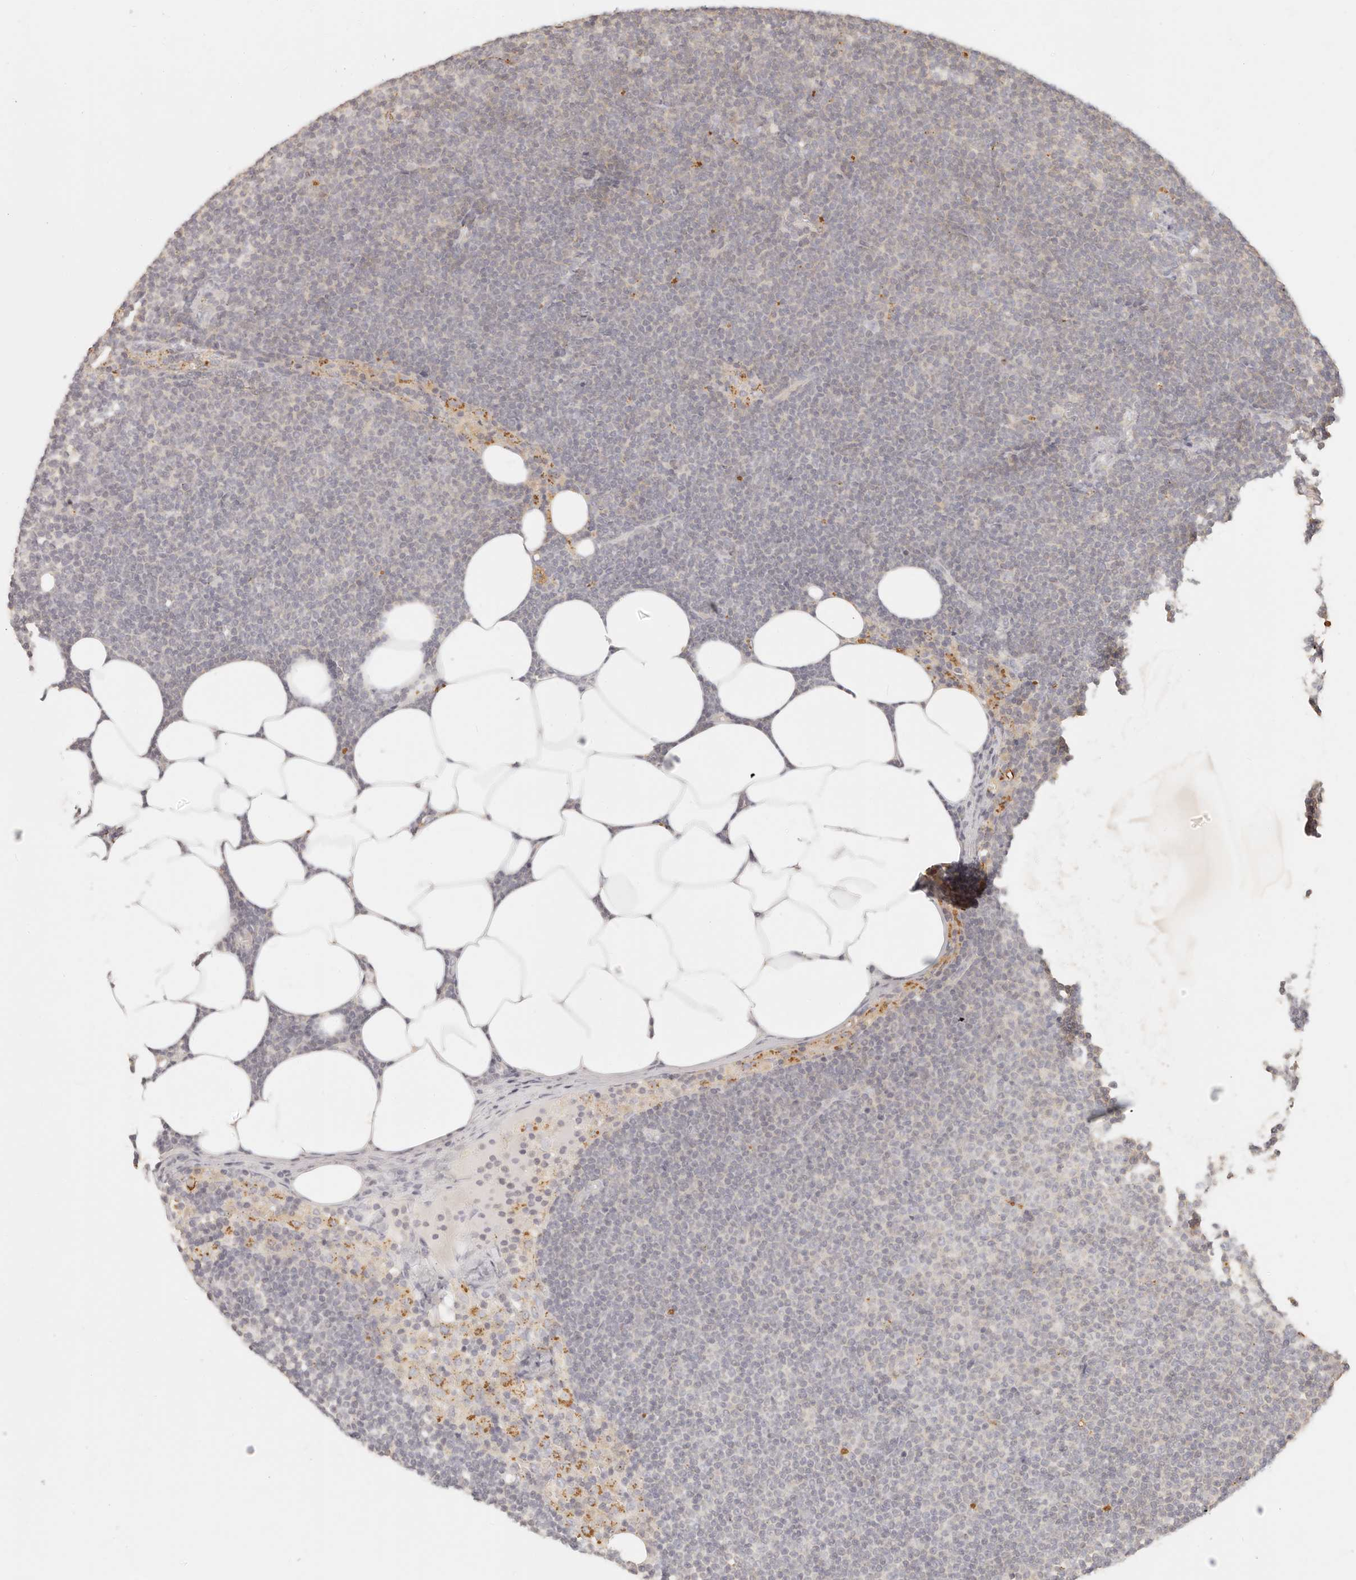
{"staining": {"intensity": "negative", "quantity": "none", "location": "none"}, "tissue": "lymphoma", "cell_type": "Tumor cells", "image_type": "cancer", "snomed": [{"axis": "morphology", "description": "Malignant lymphoma, non-Hodgkin's type, Low grade"}, {"axis": "topography", "description": "Lymph node"}], "caption": "Protein analysis of malignant lymphoma, non-Hodgkin's type (low-grade) shows no significant positivity in tumor cells.", "gene": "CNMD", "patient": {"sex": "female", "age": 53}}